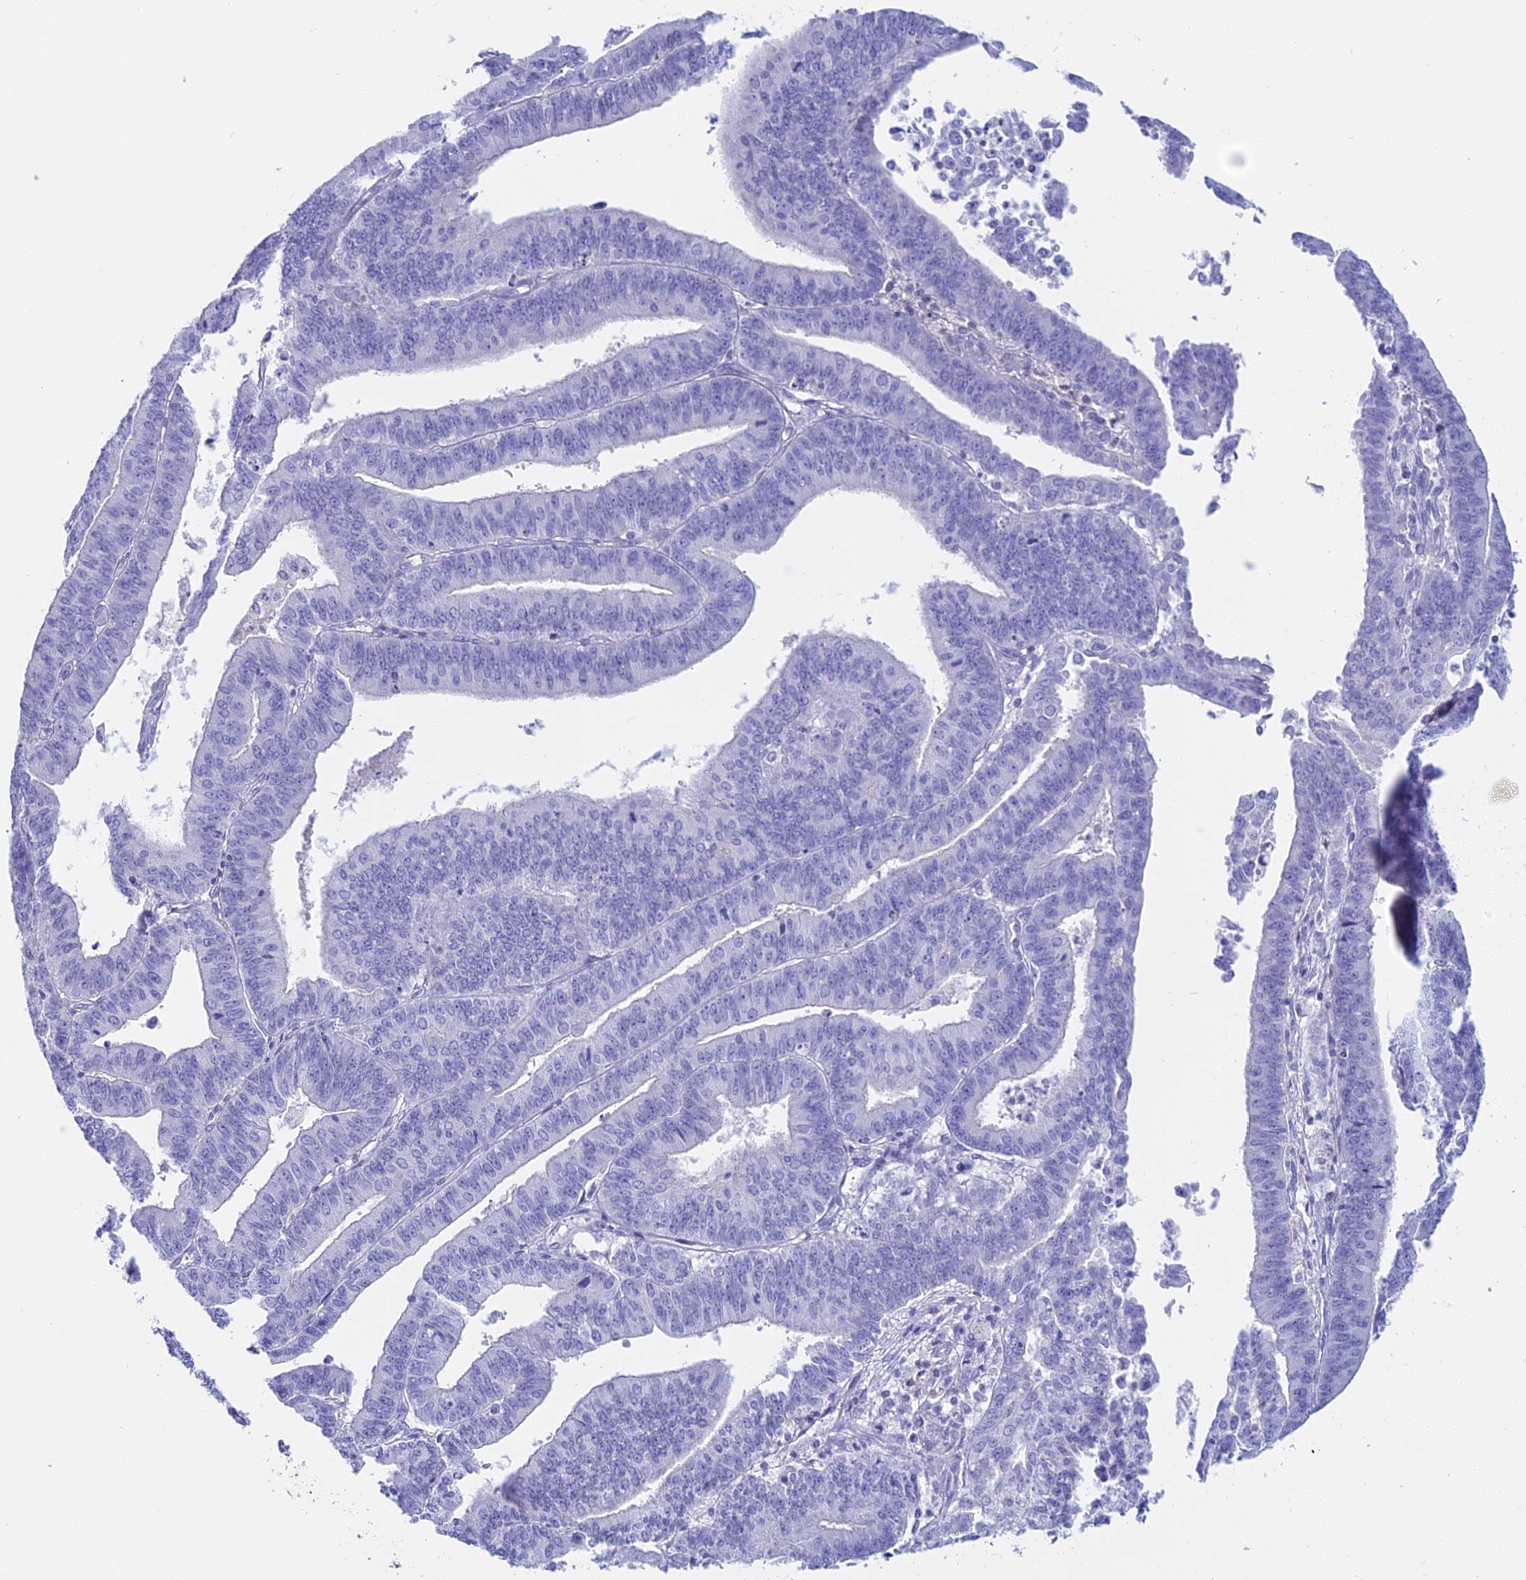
{"staining": {"intensity": "negative", "quantity": "none", "location": "none"}, "tissue": "endometrial cancer", "cell_type": "Tumor cells", "image_type": "cancer", "snomed": [{"axis": "morphology", "description": "Adenocarcinoma, NOS"}, {"axis": "topography", "description": "Endometrium"}], "caption": "Immunohistochemical staining of adenocarcinoma (endometrial) reveals no significant positivity in tumor cells.", "gene": "RP1", "patient": {"sex": "female", "age": 73}}